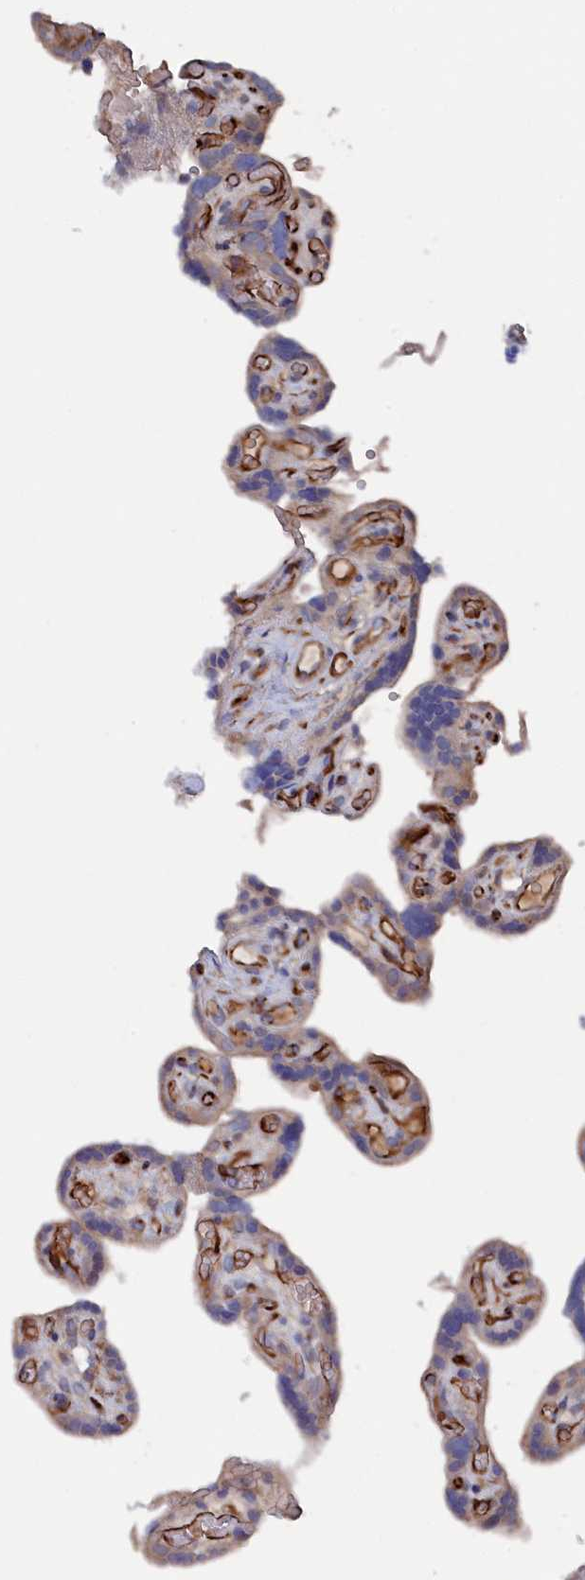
{"staining": {"intensity": "strong", "quantity": "<25%", "location": "cytoplasmic/membranous"}, "tissue": "placenta", "cell_type": "Decidual cells", "image_type": "normal", "snomed": [{"axis": "morphology", "description": "Normal tissue, NOS"}, {"axis": "topography", "description": "Placenta"}], "caption": "The image shows a brown stain indicating the presence of a protein in the cytoplasmic/membranous of decidual cells in placenta. Immunohistochemistry stains the protein in brown and the nuclei are stained blue.", "gene": "SMG9", "patient": {"sex": "female", "age": 30}}